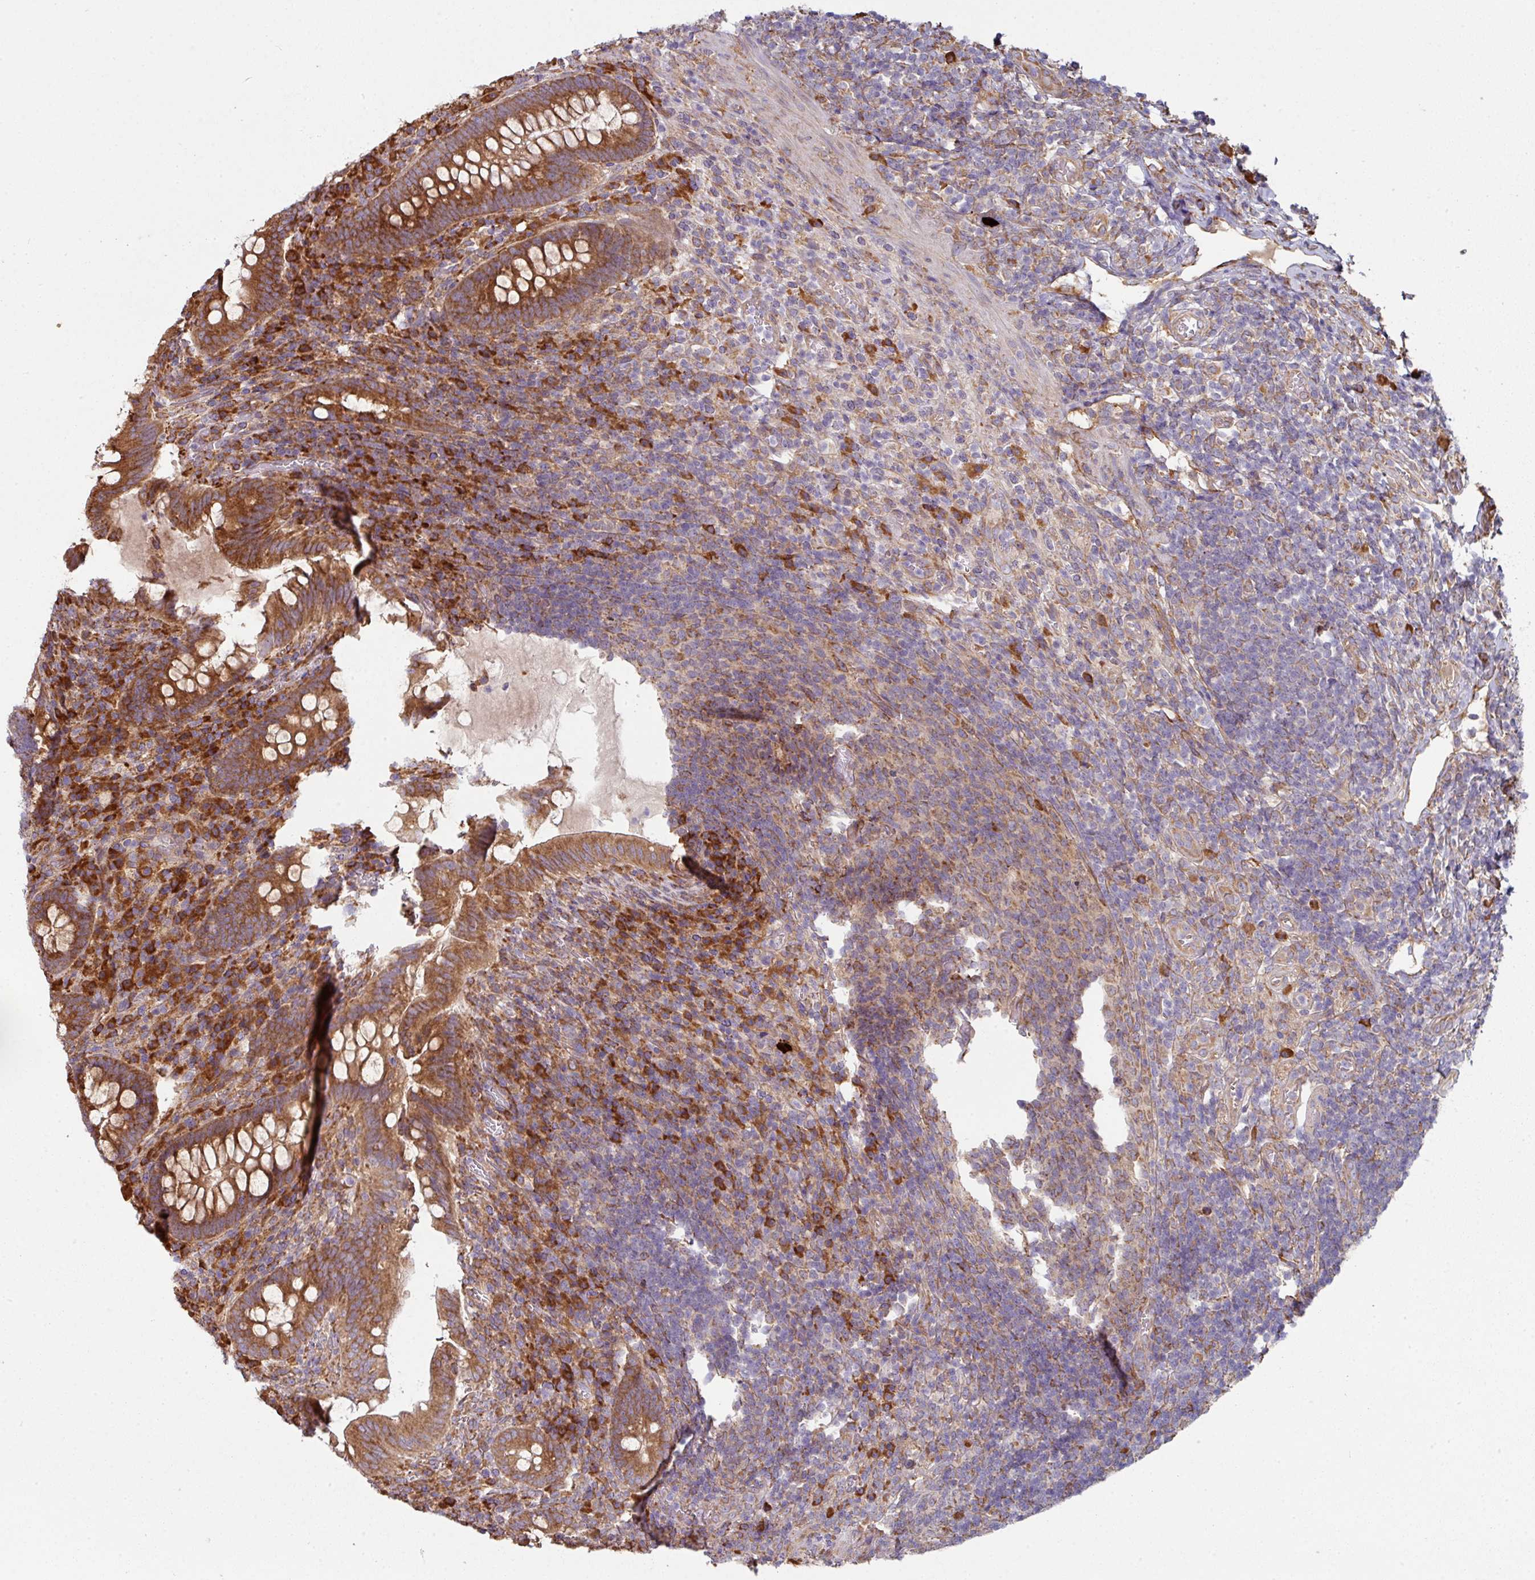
{"staining": {"intensity": "moderate", "quantity": ">75%", "location": "cytoplasmic/membranous"}, "tissue": "appendix", "cell_type": "Glandular cells", "image_type": "normal", "snomed": [{"axis": "morphology", "description": "Normal tissue, NOS"}, {"axis": "topography", "description": "Appendix"}], "caption": "This is a histology image of IHC staining of normal appendix, which shows moderate staining in the cytoplasmic/membranous of glandular cells.", "gene": "FAT4", "patient": {"sex": "female", "age": 43}}